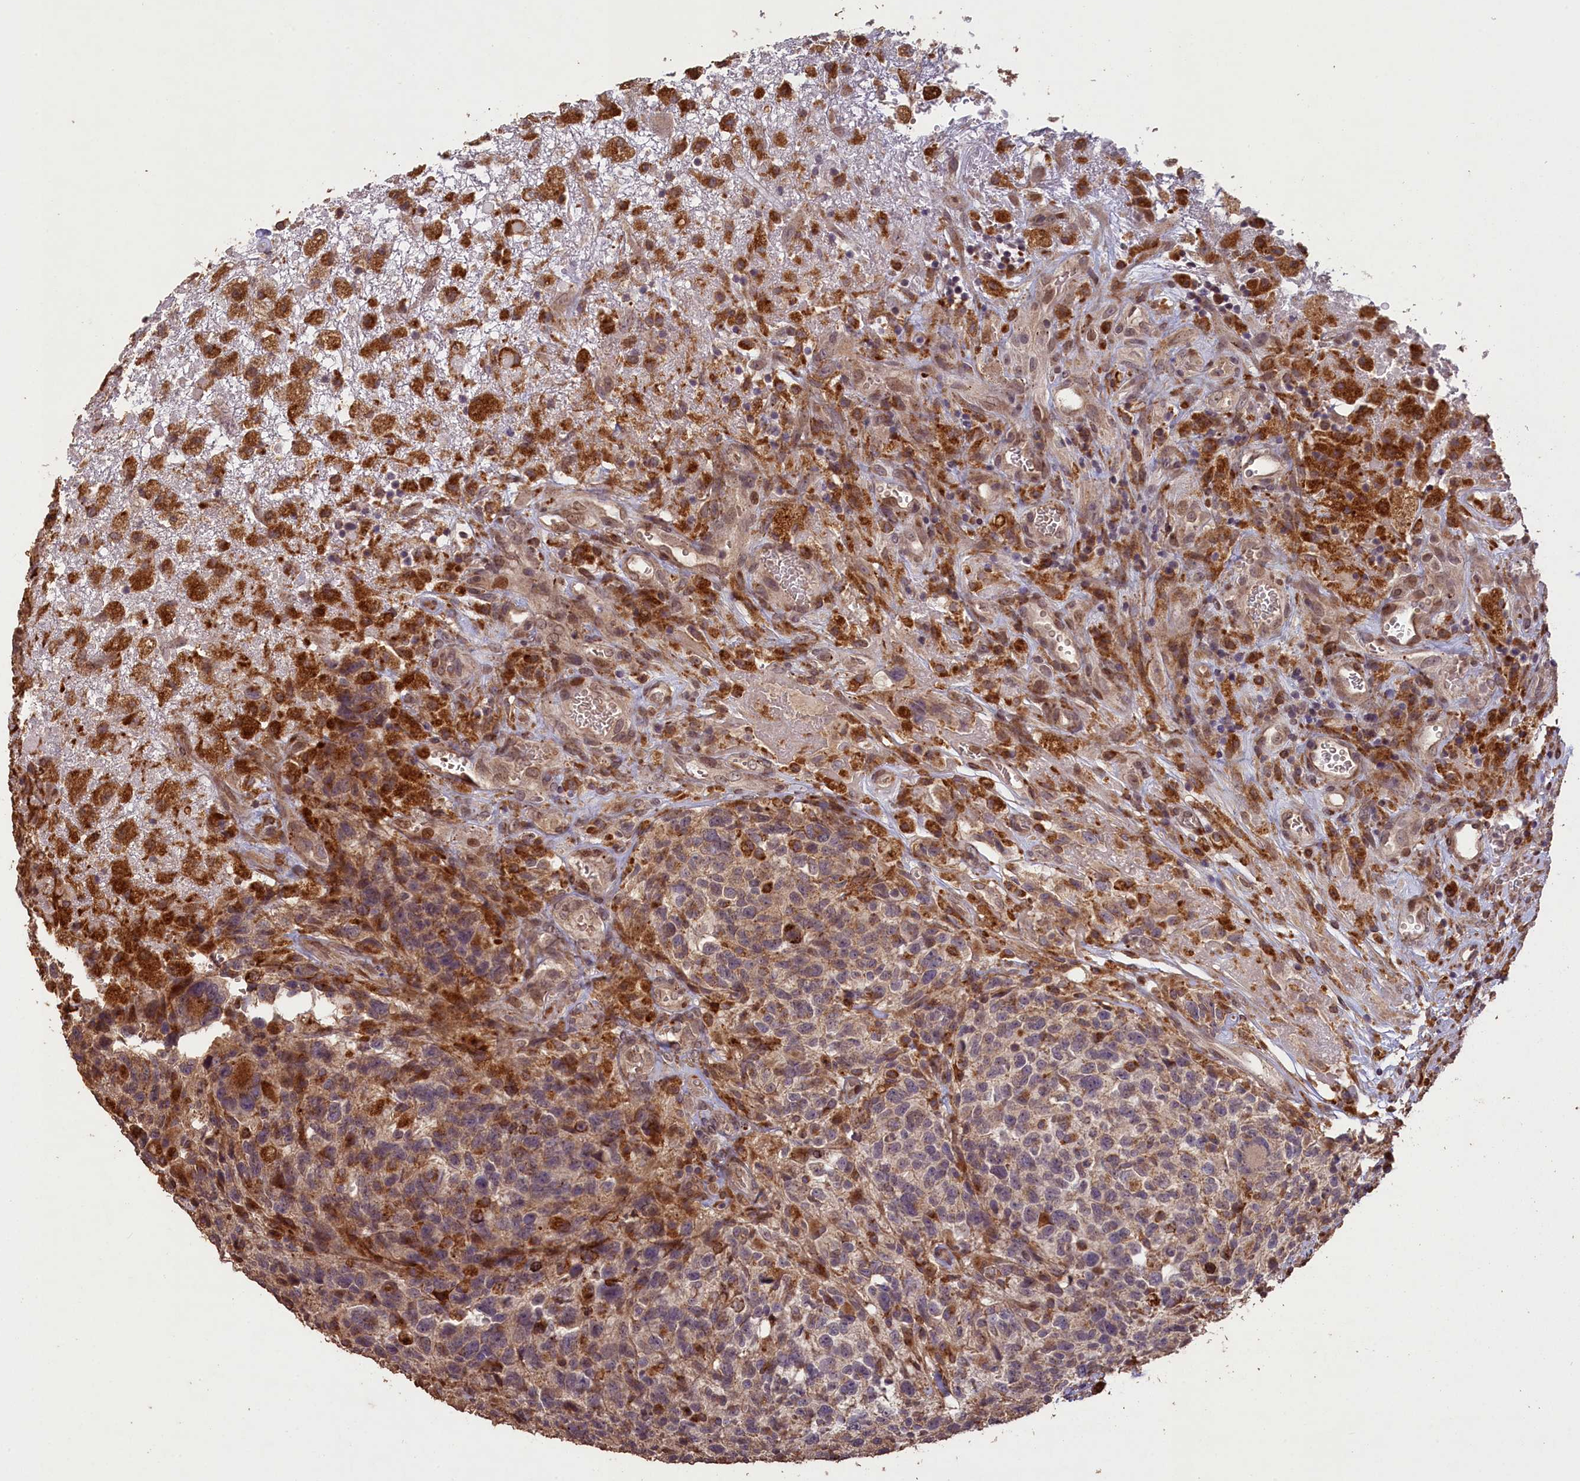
{"staining": {"intensity": "moderate", "quantity": "<25%", "location": "cytoplasmic/membranous"}, "tissue": "glioma", "cell_type": "Tumor cells", "image_type": "cancer", "snomed": [{"axis": "morphology", "description": "Glioma, malignant, High grade"}, {"axis": "topography", "description": "Brain"}], "caption": "This image exhibits malignant high-grade glioma stained with immunohistochemistry to label a protein in brown. The cytoplasmic/membranous of tumor cells show moderate positivity for the protein. Nuclei are counter-stained blue.", "gene": "SLC38A7", "patient": {"sex": "male", "age": 69}}